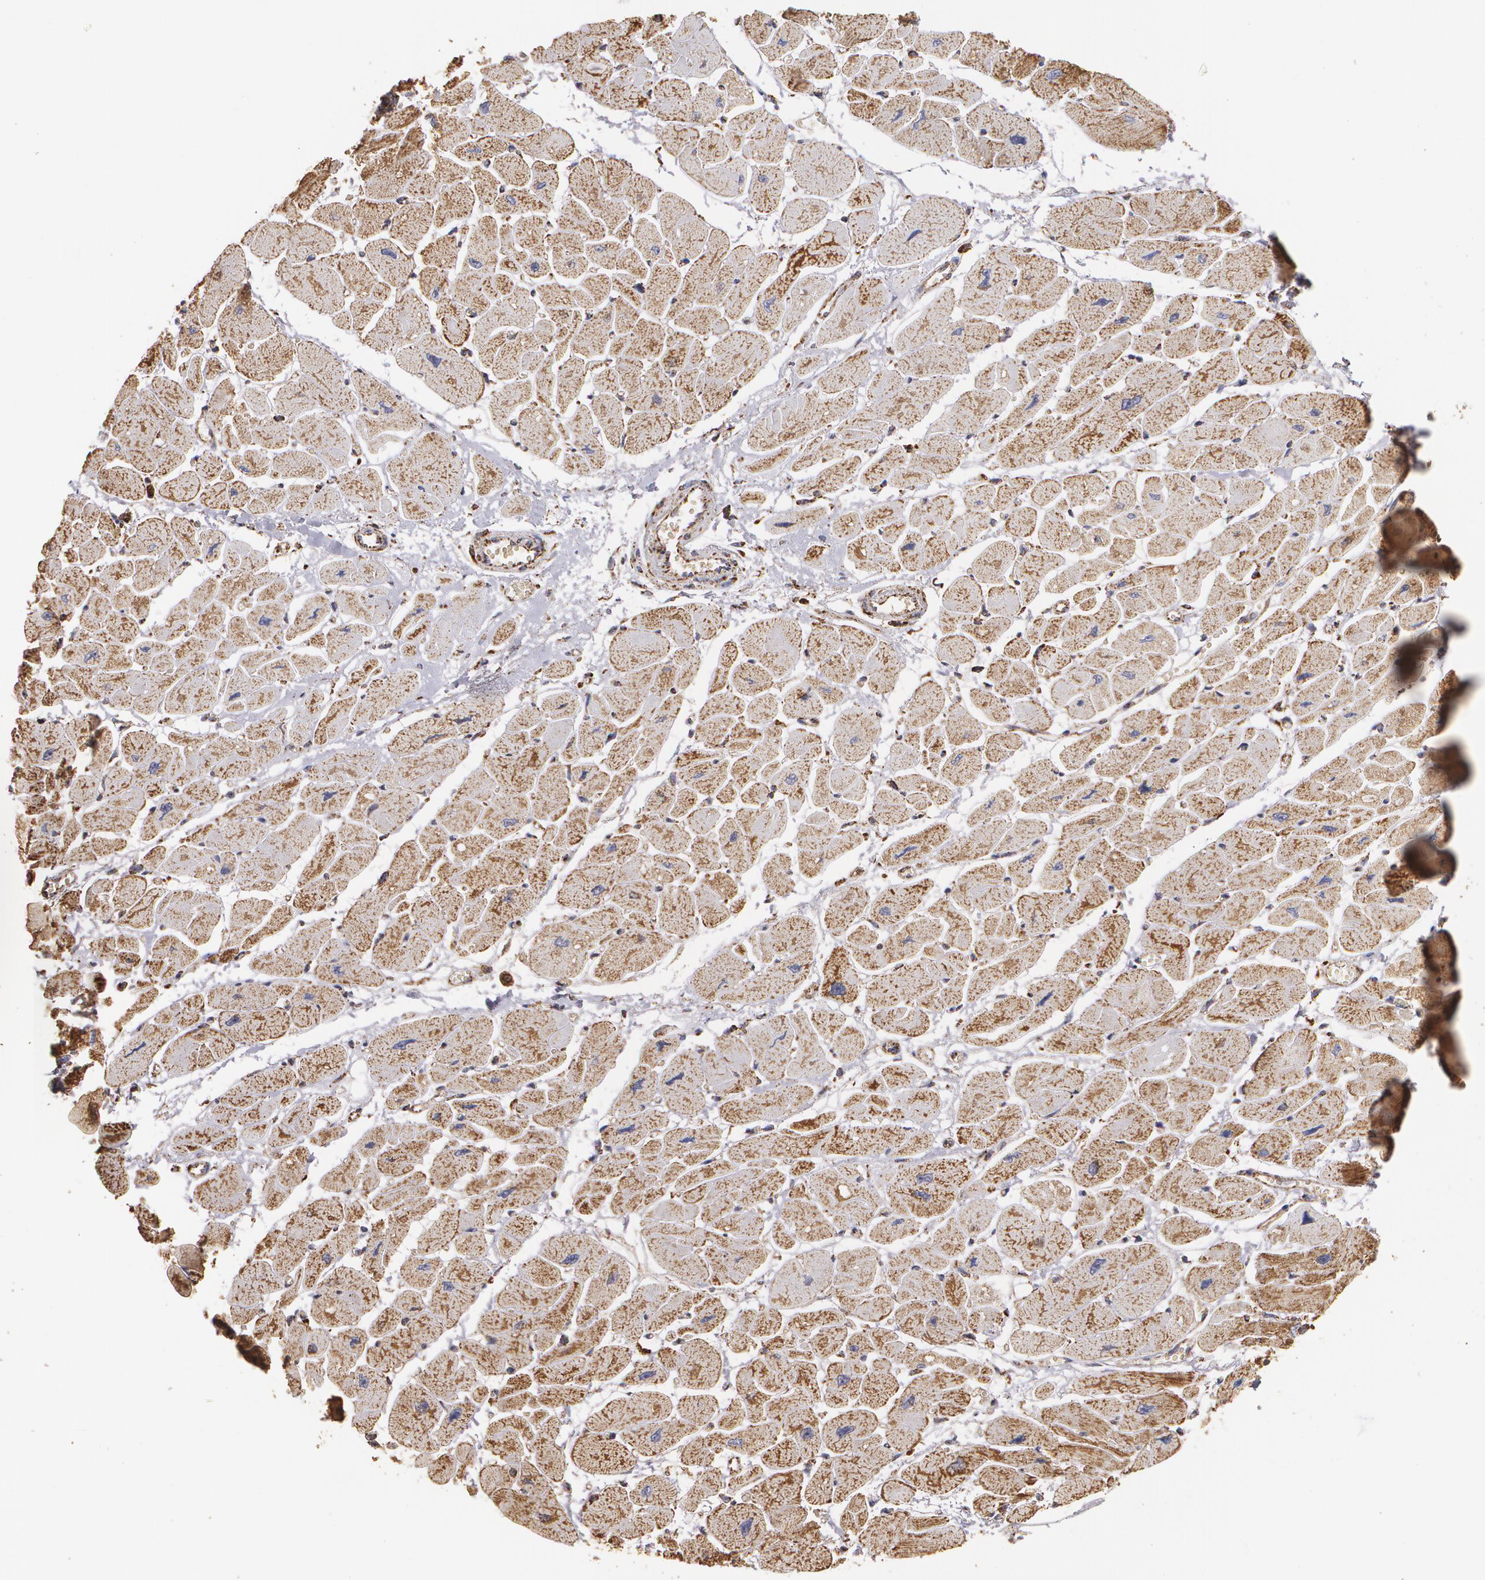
{"staining": {"intensity": "moderate", "quantity": "25%-75%", "location": "cytoplasmic/membranous"}, "tissue": "heart muscle", "cell_type": "Cardiomyocytes", "image_type": "normal", "snomed": [{"axis": "morphology", "description": "Normal tissue, NOS"}, {"axis": "topography", "description": "Heart"}], "caption": "This photomicrograph displays unremarkable heart muscle stained with immunohistochemistry (IHC) to label a protein in brown. The cytoplasmic/membranous of cardiomyocytes show moderate positivity for the protein. Nuclei are counter-stained blue.", "gene": "HSPD1", "patient": {"sex": "female", "age": 54}}